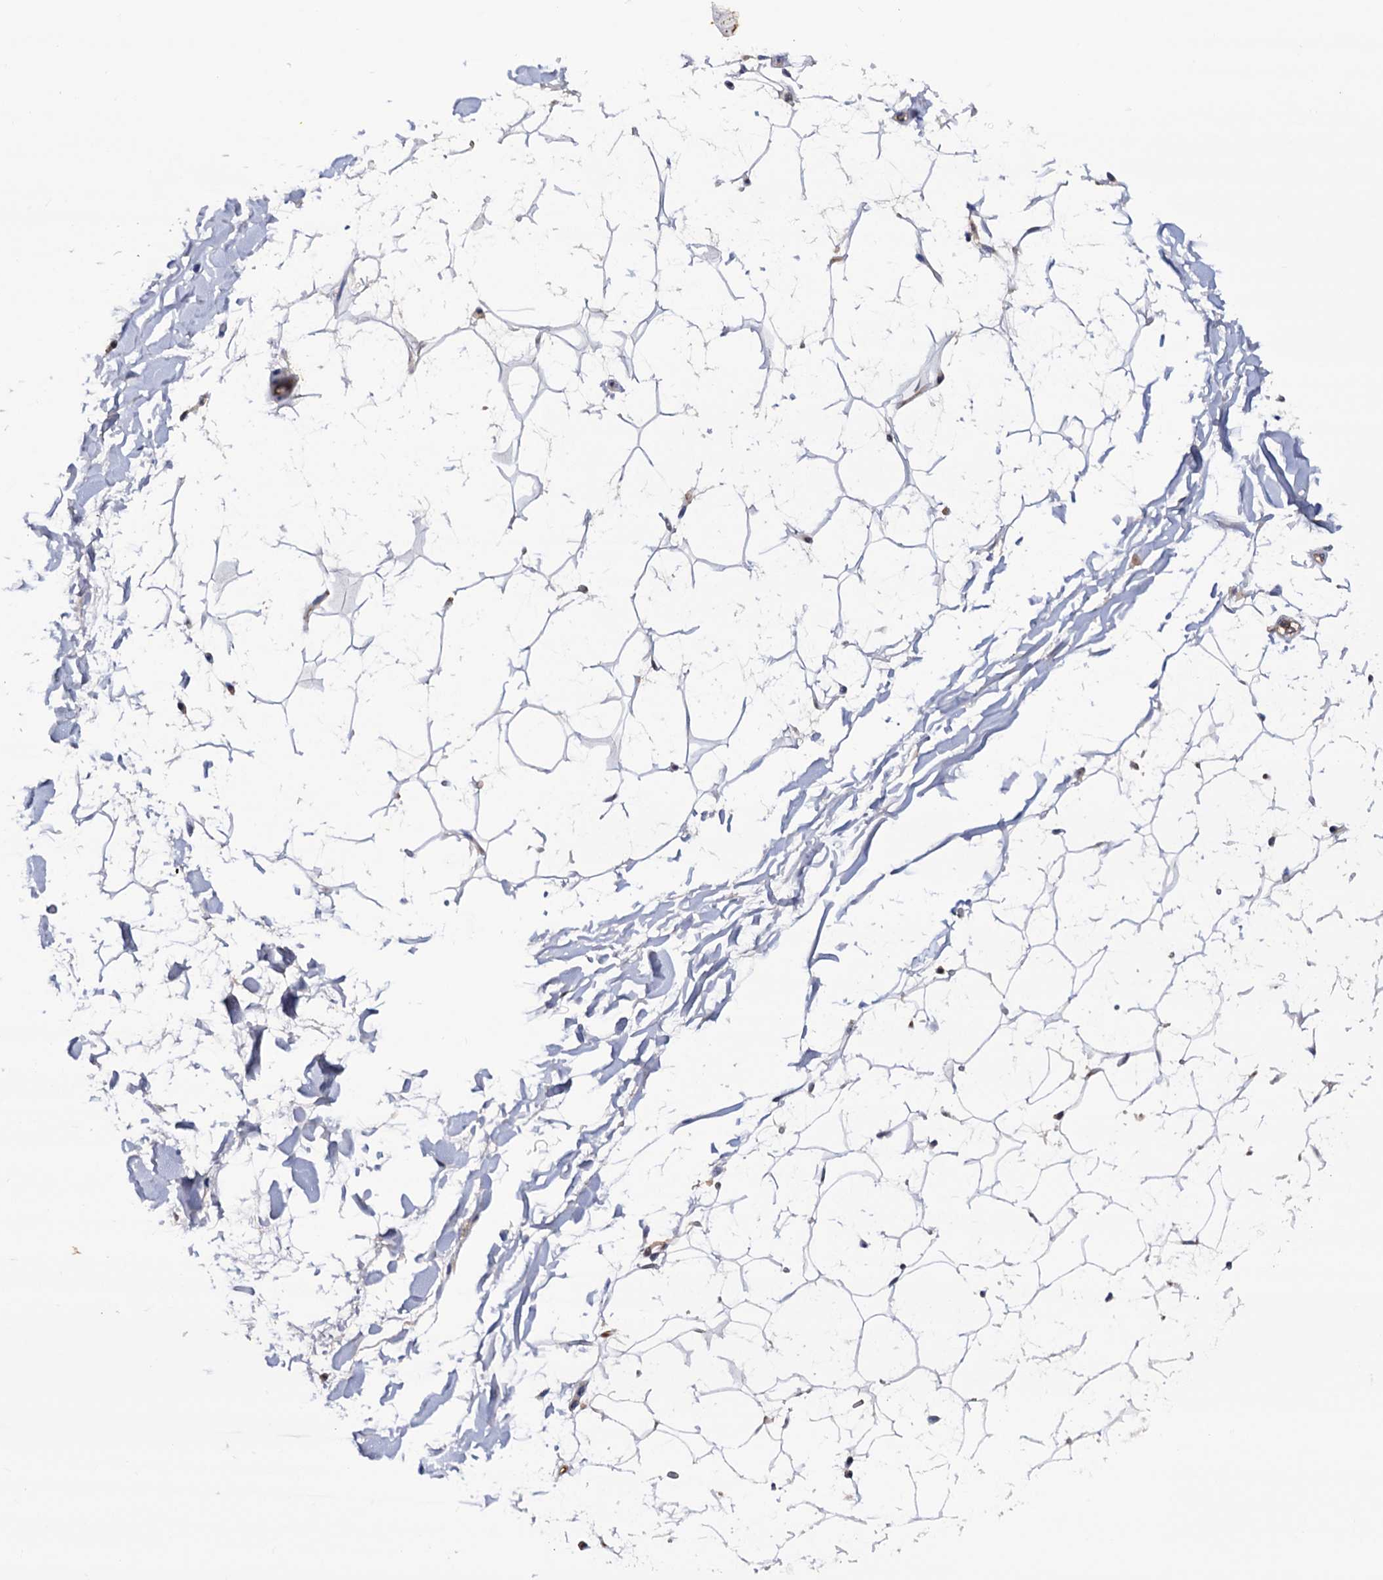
{"staining": {"intensity": "moderate", "quantity": ">75%", "location": "nuclear"}, "tissue": "adipose tissue", "cell_type": "Adipocytes", "image_type": "normal", "snomed": [{"axis": "morphology", "description": "Normal tissue, NOS"}, {"axis": "topography", "description": "Breast"}], "caption": "IHC staining of benign adipose tissue, which displays medium levels of moderate nuclear expression in about >75% of adipocytes indicating moderate nuclear protein staining. The staining was performed using DAB (3,3'-diaminobenzidine) (brown) for protein detection and nuclei were counterstained in hematoxylin (blue).", "gene": "TBC1D12", "patient": {"sex": "female", "age": 26}}